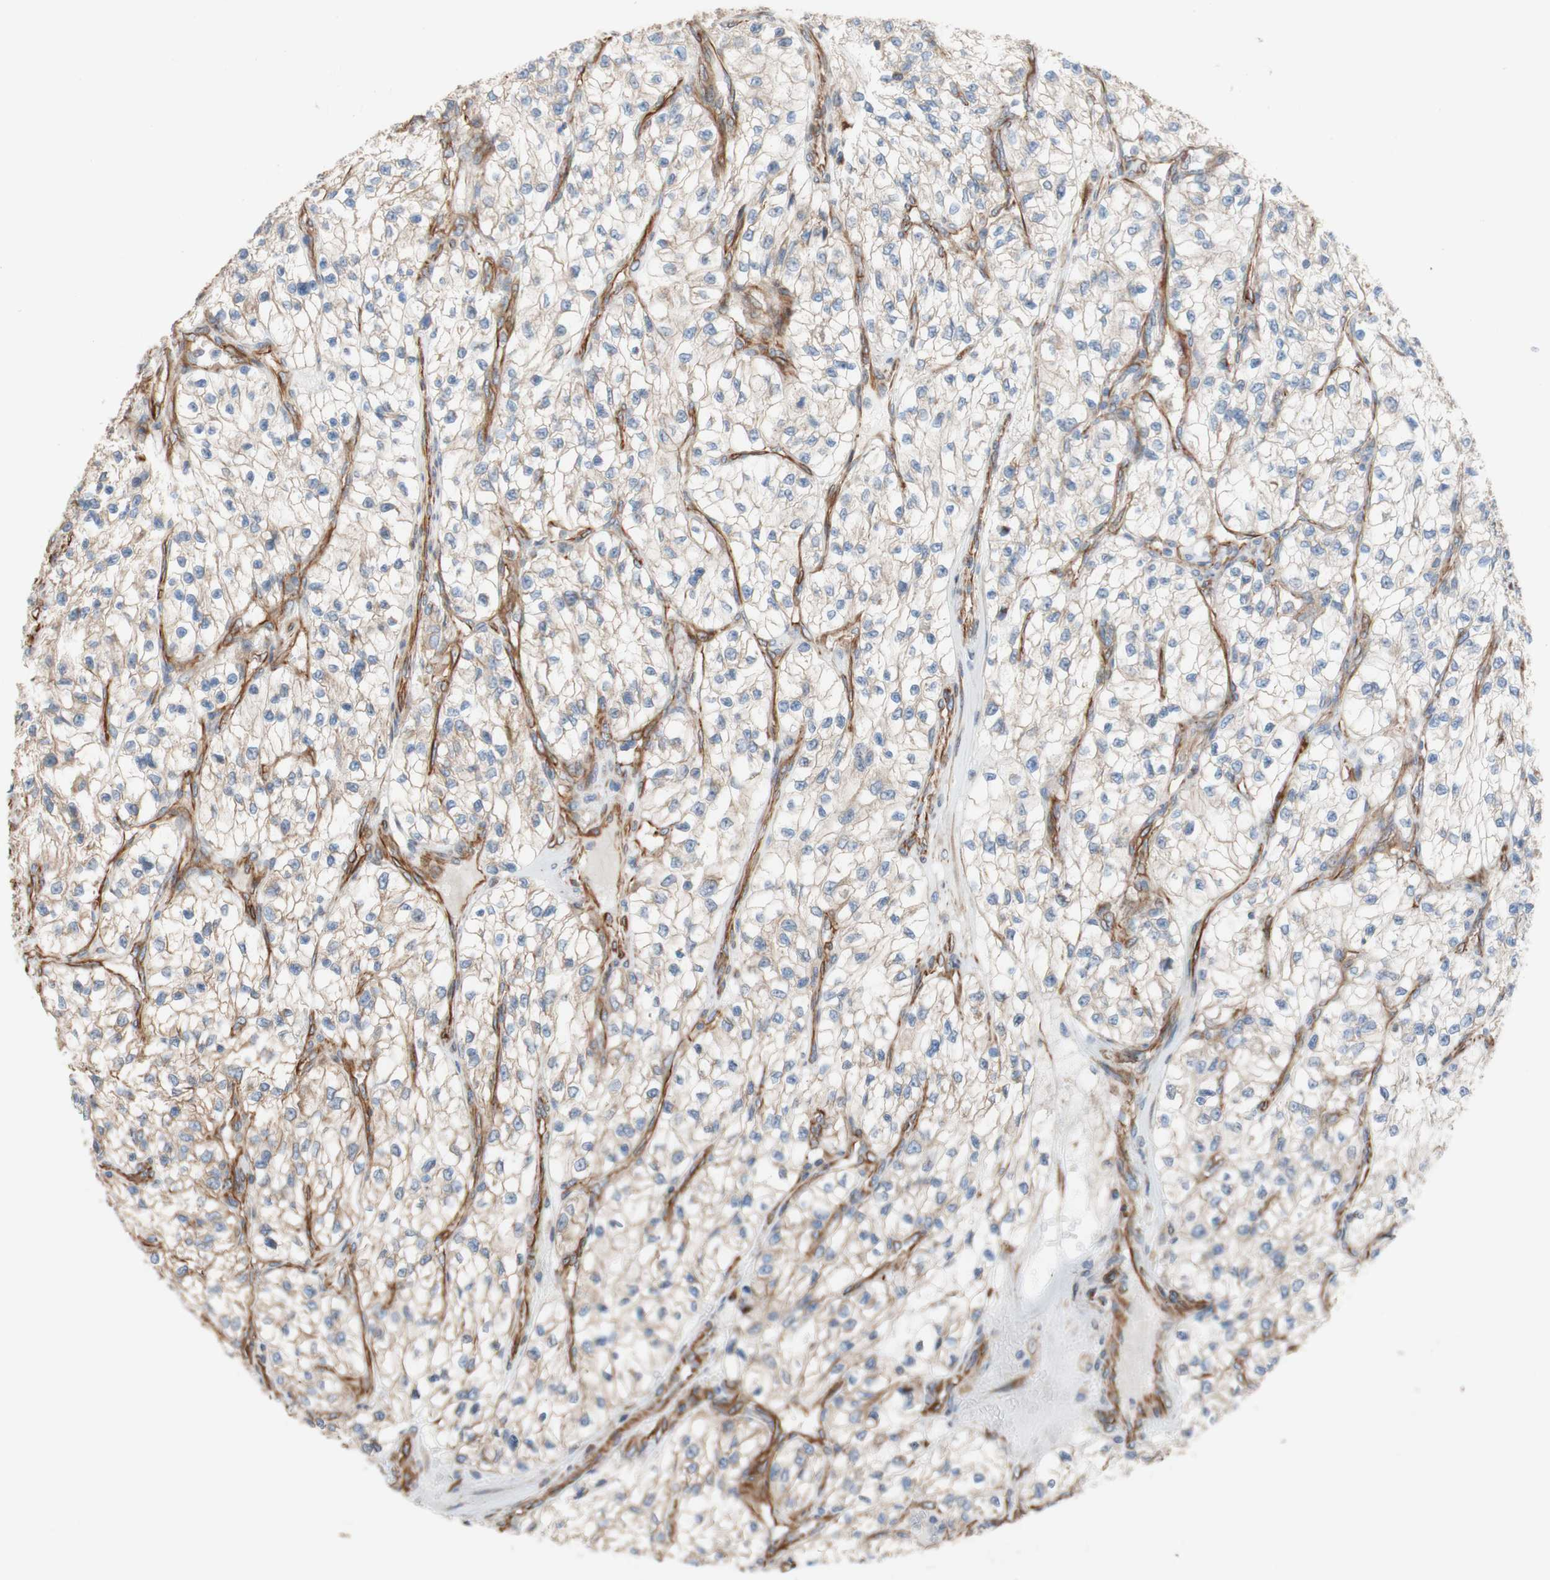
{"staining": {"intensity": "weak", "quantity": ">75%", "location": "cytoplasmic/membranous"}, "tissue": "renal cancer", "cell_type": "Tumor cells", "image_type": "cancer", "snomed": [{"axis": "morphology", "description": "Adenocarcinoma, NOS"}, {"axis": "topography", "description": "Kidney"}], "caption": "There is low levels of weak cytoplasmic/membranous staining in tumor cells of renal adenocarcinoma, as demonstrated by immunohistochemical staining (brown color).", "gene": "C1orf43", "patient": {"sex": "female", "age": 57}}